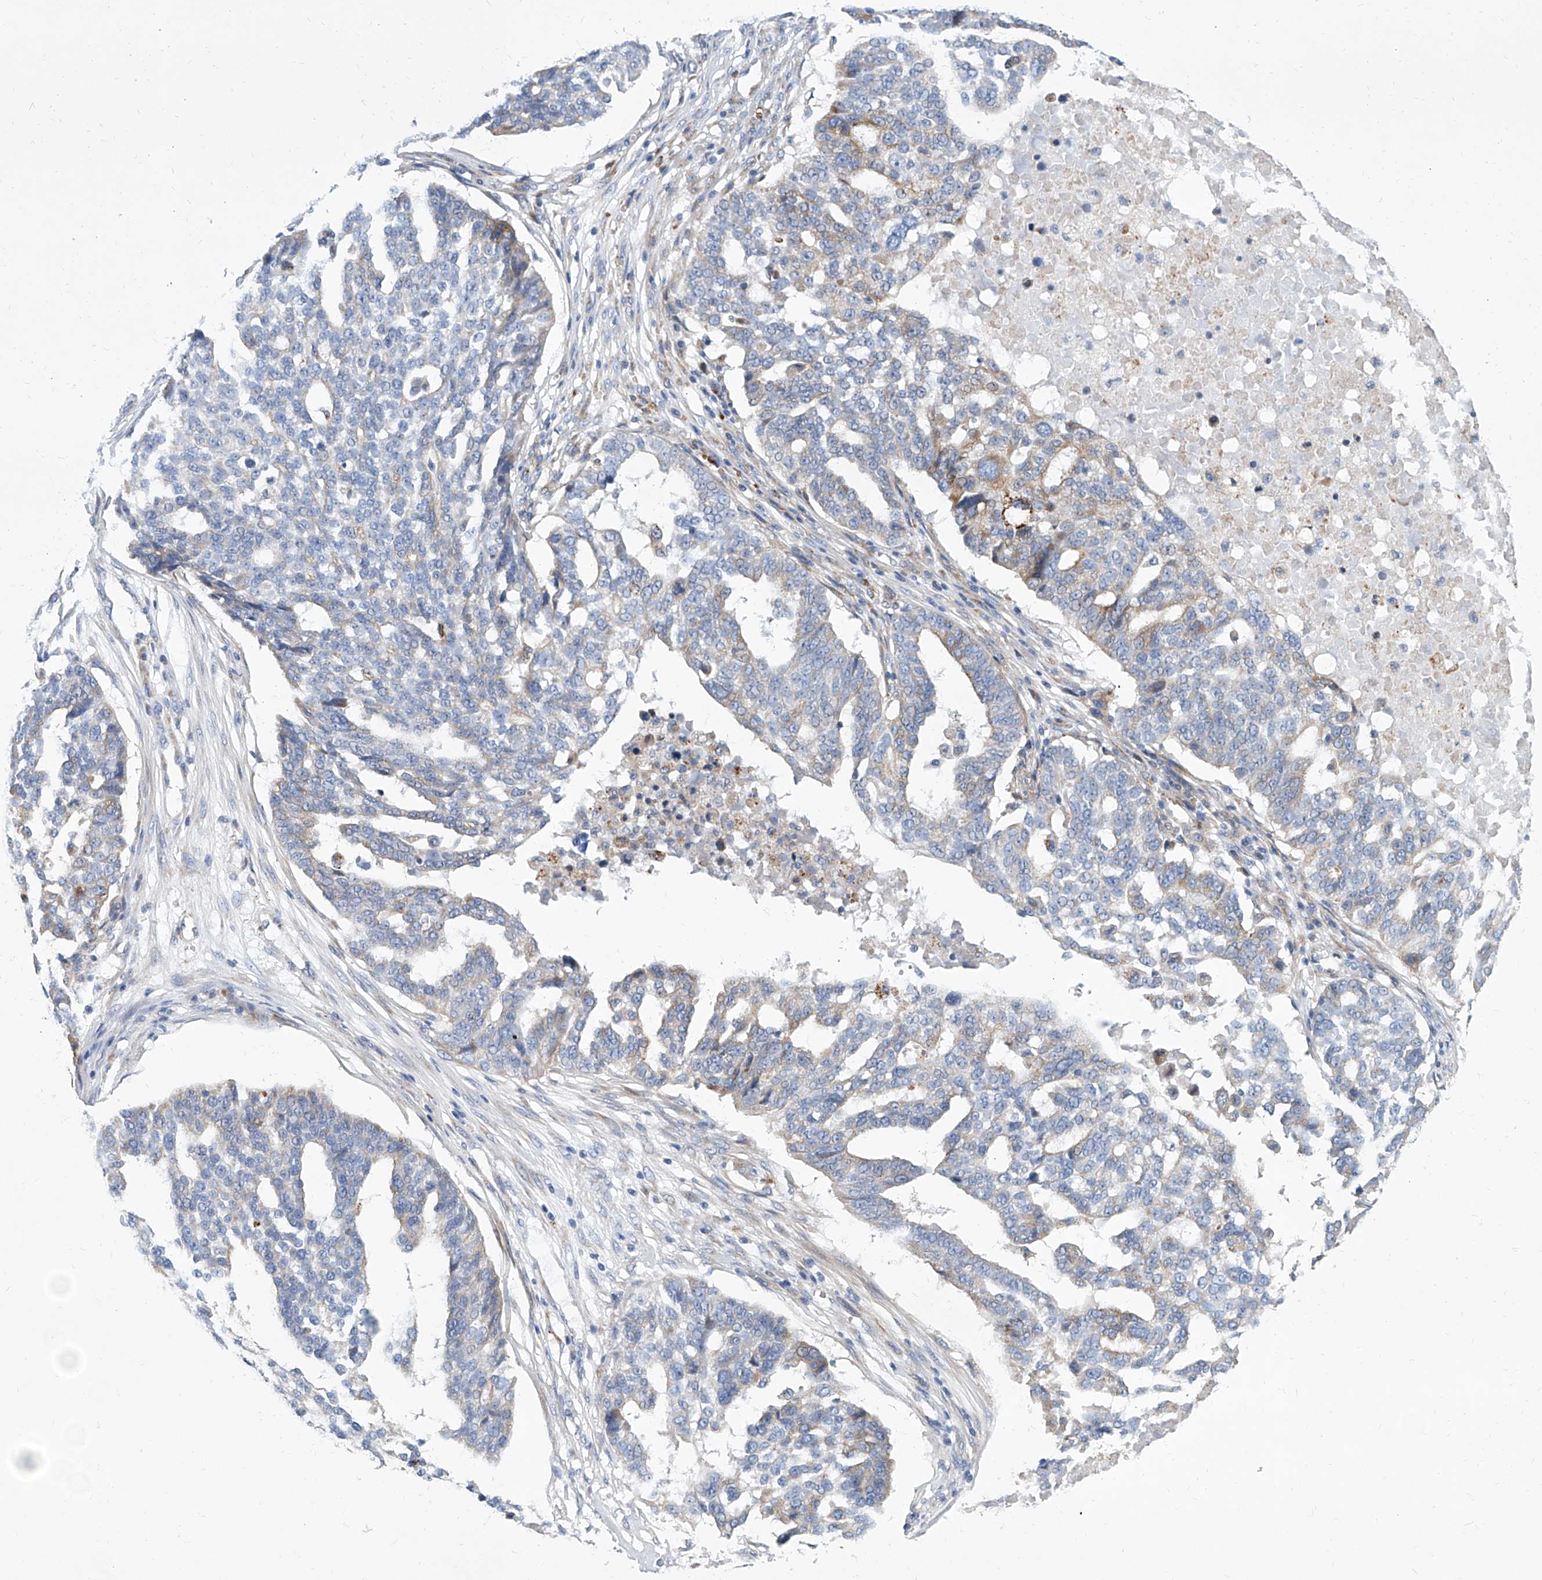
{"staining": {"intensity": "weak", "quantity": "<25%", "location": "cytoplasmic/membranous"}, "tissue": "ovarian cancer", "cell_type": "Tumor cells", "image_type": "cancer", "snomed": [{"axis": "morphology", "description": "Cystadenocarcinoma, serous, NOS"}, {"axis": "topography", "description": "Ovary"}], "caption": "Serous cystadenocarcinoma (ovarian) stained for a protein using immunohistochemistry (IHC) displays no staining tumor cells.", "gene": "FPR2", "patient": {"sex": "female", "age": 59}}